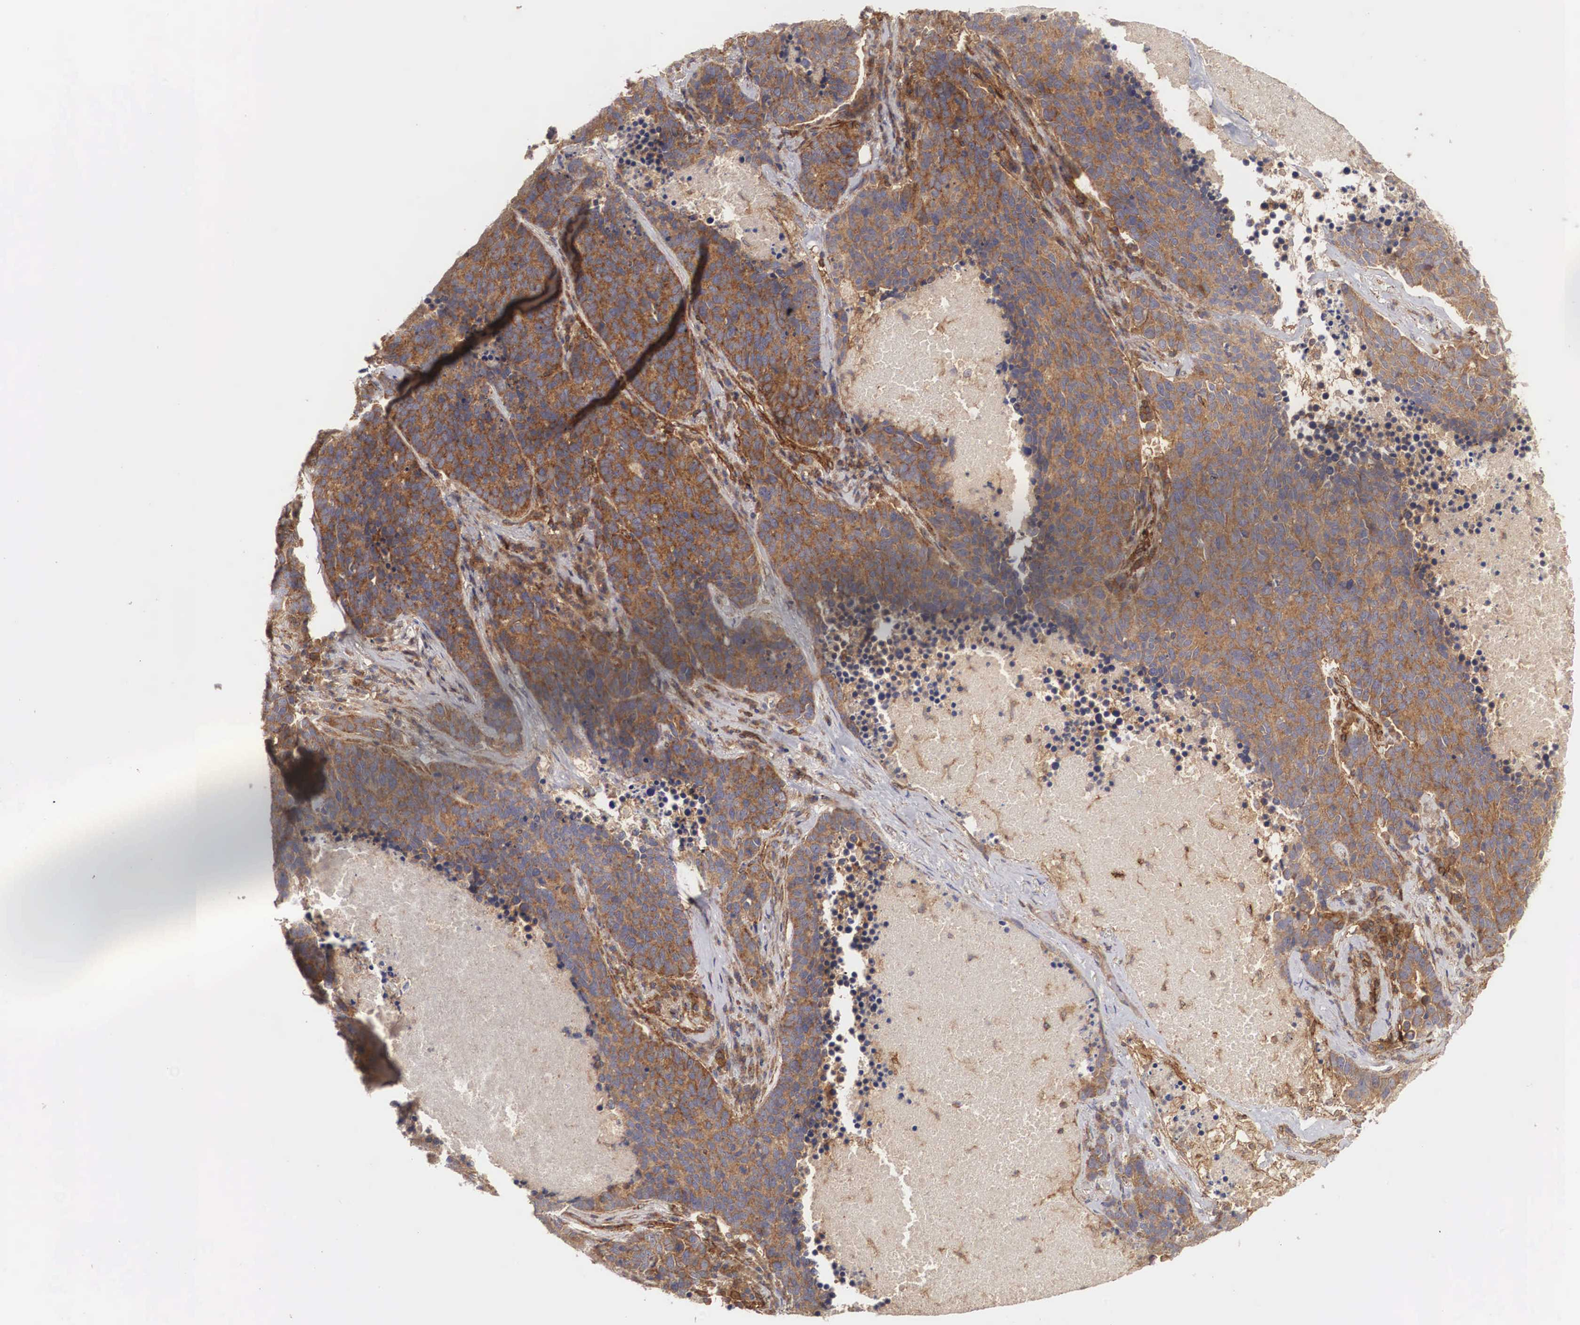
{"staining": {"intensity": "moderate", "quantity": ">75%", "location": "cytoplasmic/membranous"}, "tissue": "lung cancer", "cell_type": "Tumor cells", "image_type": "cancer", "snomed": [{"axis": "morphology", "description": "Neoplasm, malignant, NOS"}, {"axis": "topography", "description": "Lung"}], "caption": "Human lung malignant neoplasm stained with a protein marker reveals moderate staining in tumor cells.", "gene": "ARMCX4", "patient": {"sex": "female", "age": 75}}